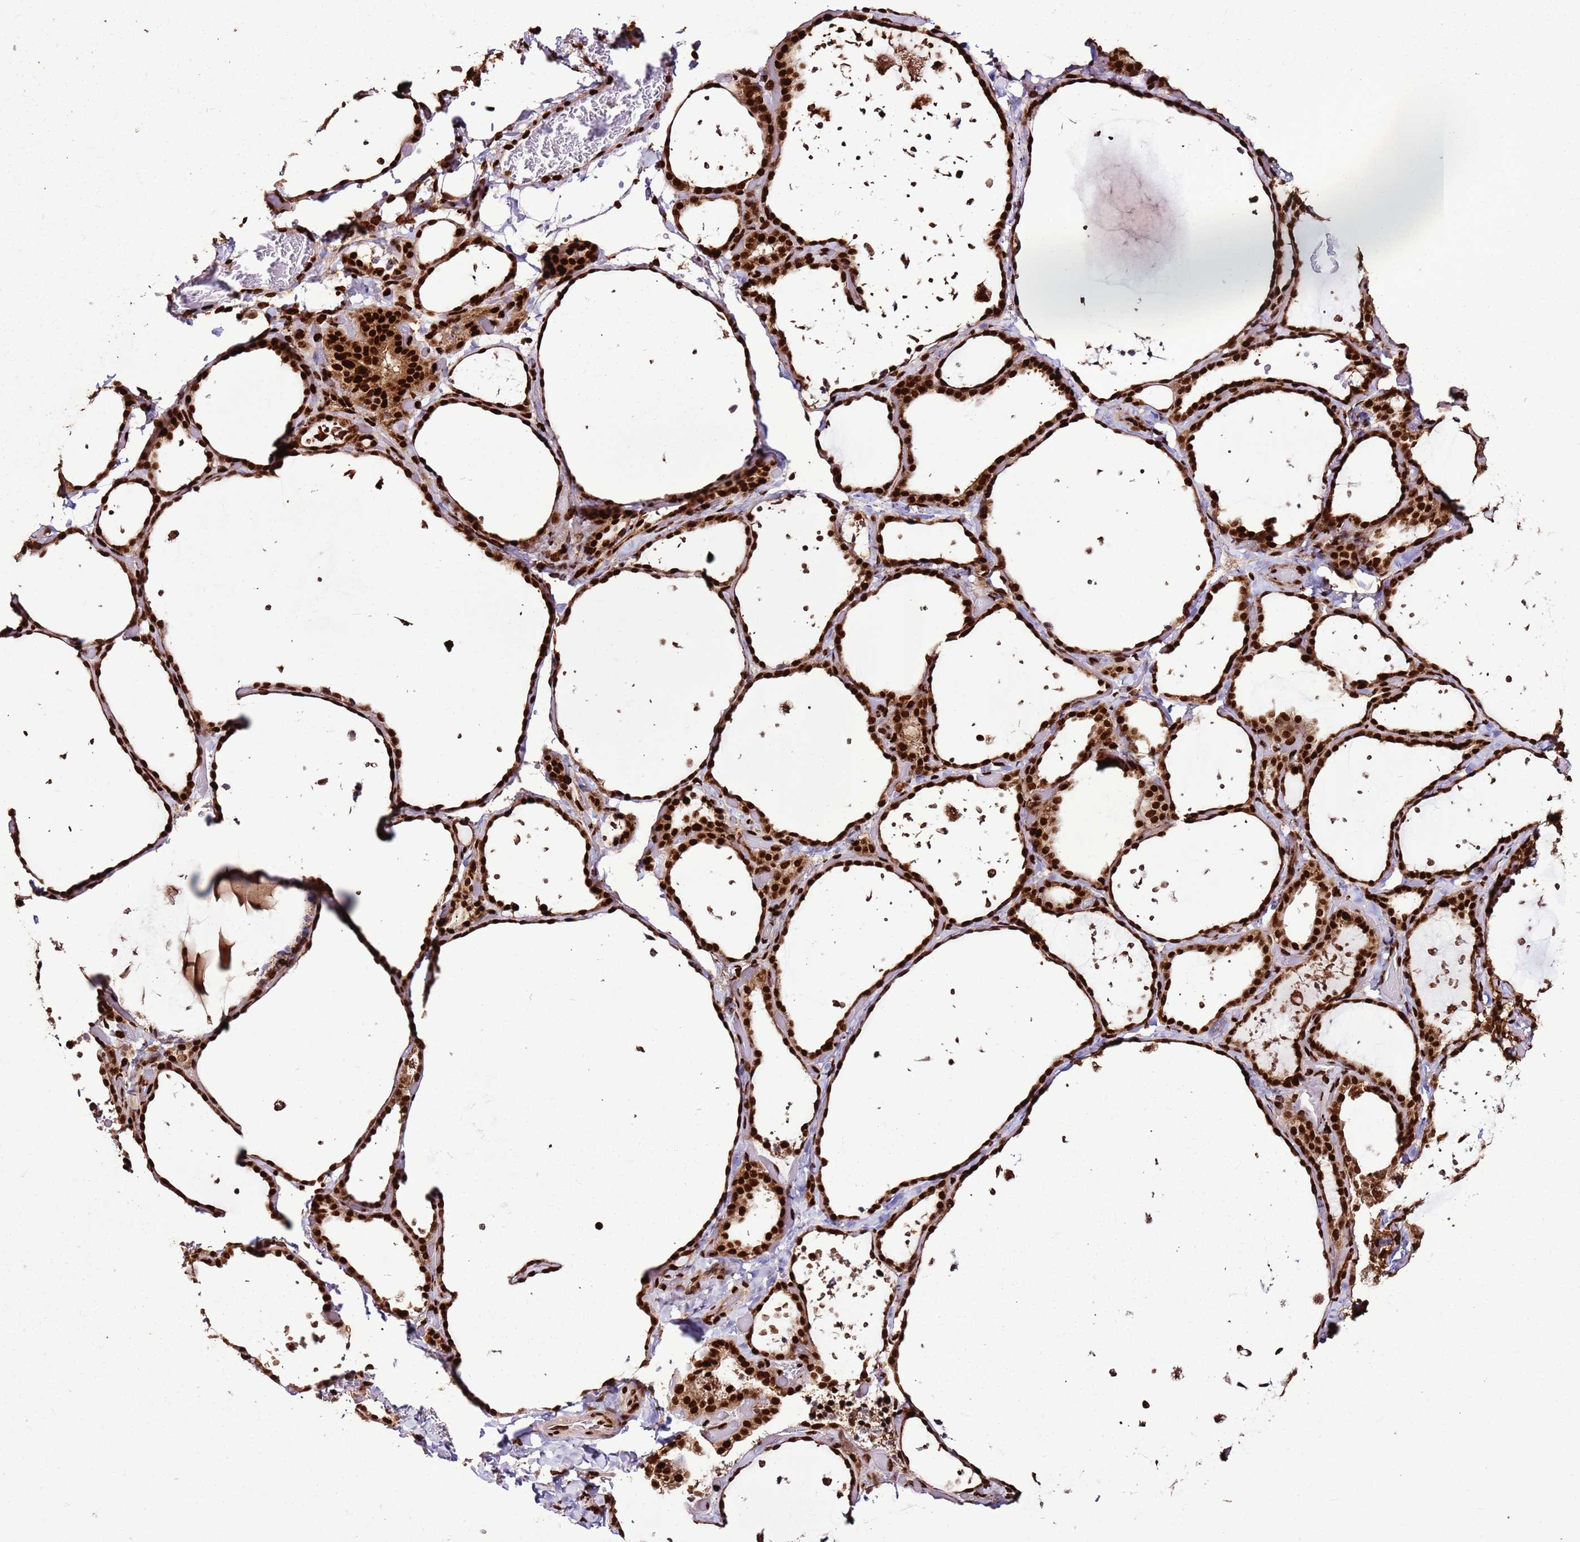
{"staining": {"intensity": "strong", "quantity": ">75%", "location": "nuclear"}, "tissue": "thyroid gland", "cell_type": "Glandular cells", "image_type": "normal", "snomed": [{"axis": "morphology", "description": "Normal tissue, NOS"}, {"axis": "topography", "description": "Thyroid gland"}], "caption": "Protein positivity by immunohistochemistry displays strong nuclear staining in about >75% of glandular cells in normal thyroid gland. The staining was performed using DAB, with brown indicating positive protein expression. Nuclei are stained blue with hematoxylin.", "gene": "HNRNPAB", "patient": {"sex": "female", "age": 44}}